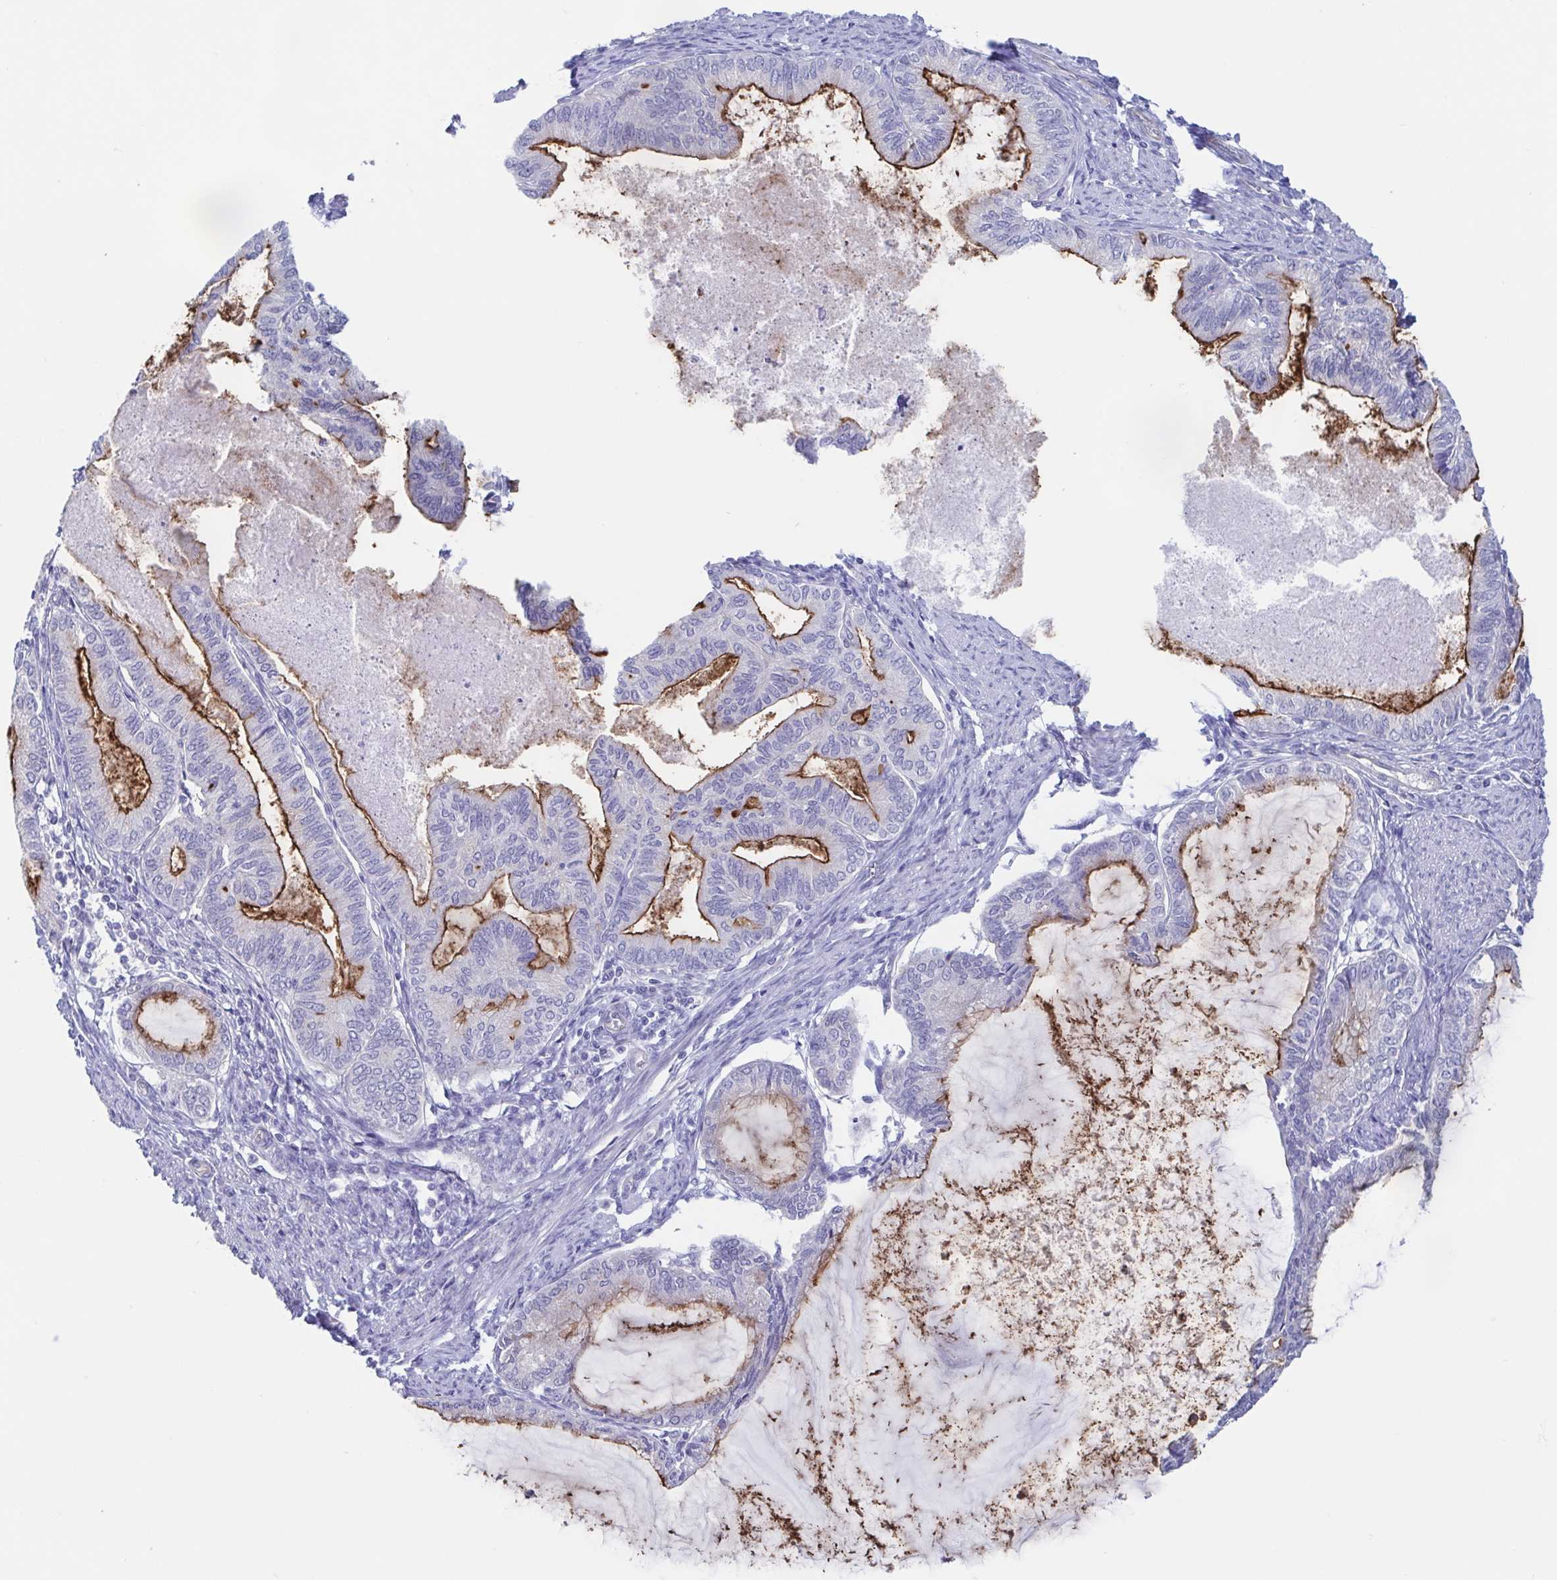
{"staining": {"intensity": "moderate", "quantity": "25%-75%", "location": "cytoplasmic/membranous"}, "tissue": "endometrial cancer", "cell_type": "Tumor cells", "image_type": "cancer", "snomed": [{"axis": "morphology", "description": "Adenocarcinoma, NOS"}, {"axis": "topography", "description": "Endometrium"}], "caption": "Protein expression analysis of human endometrial adenocarcinoma reveals moderate cytoplasmic/membranous positivity in about 25%-75% of tumor cells. The protein of interest is shown in brown color, while the nuclei are stained blue.", "gene": "TEX12", "patient": {"sex": "female", "age": 86}}